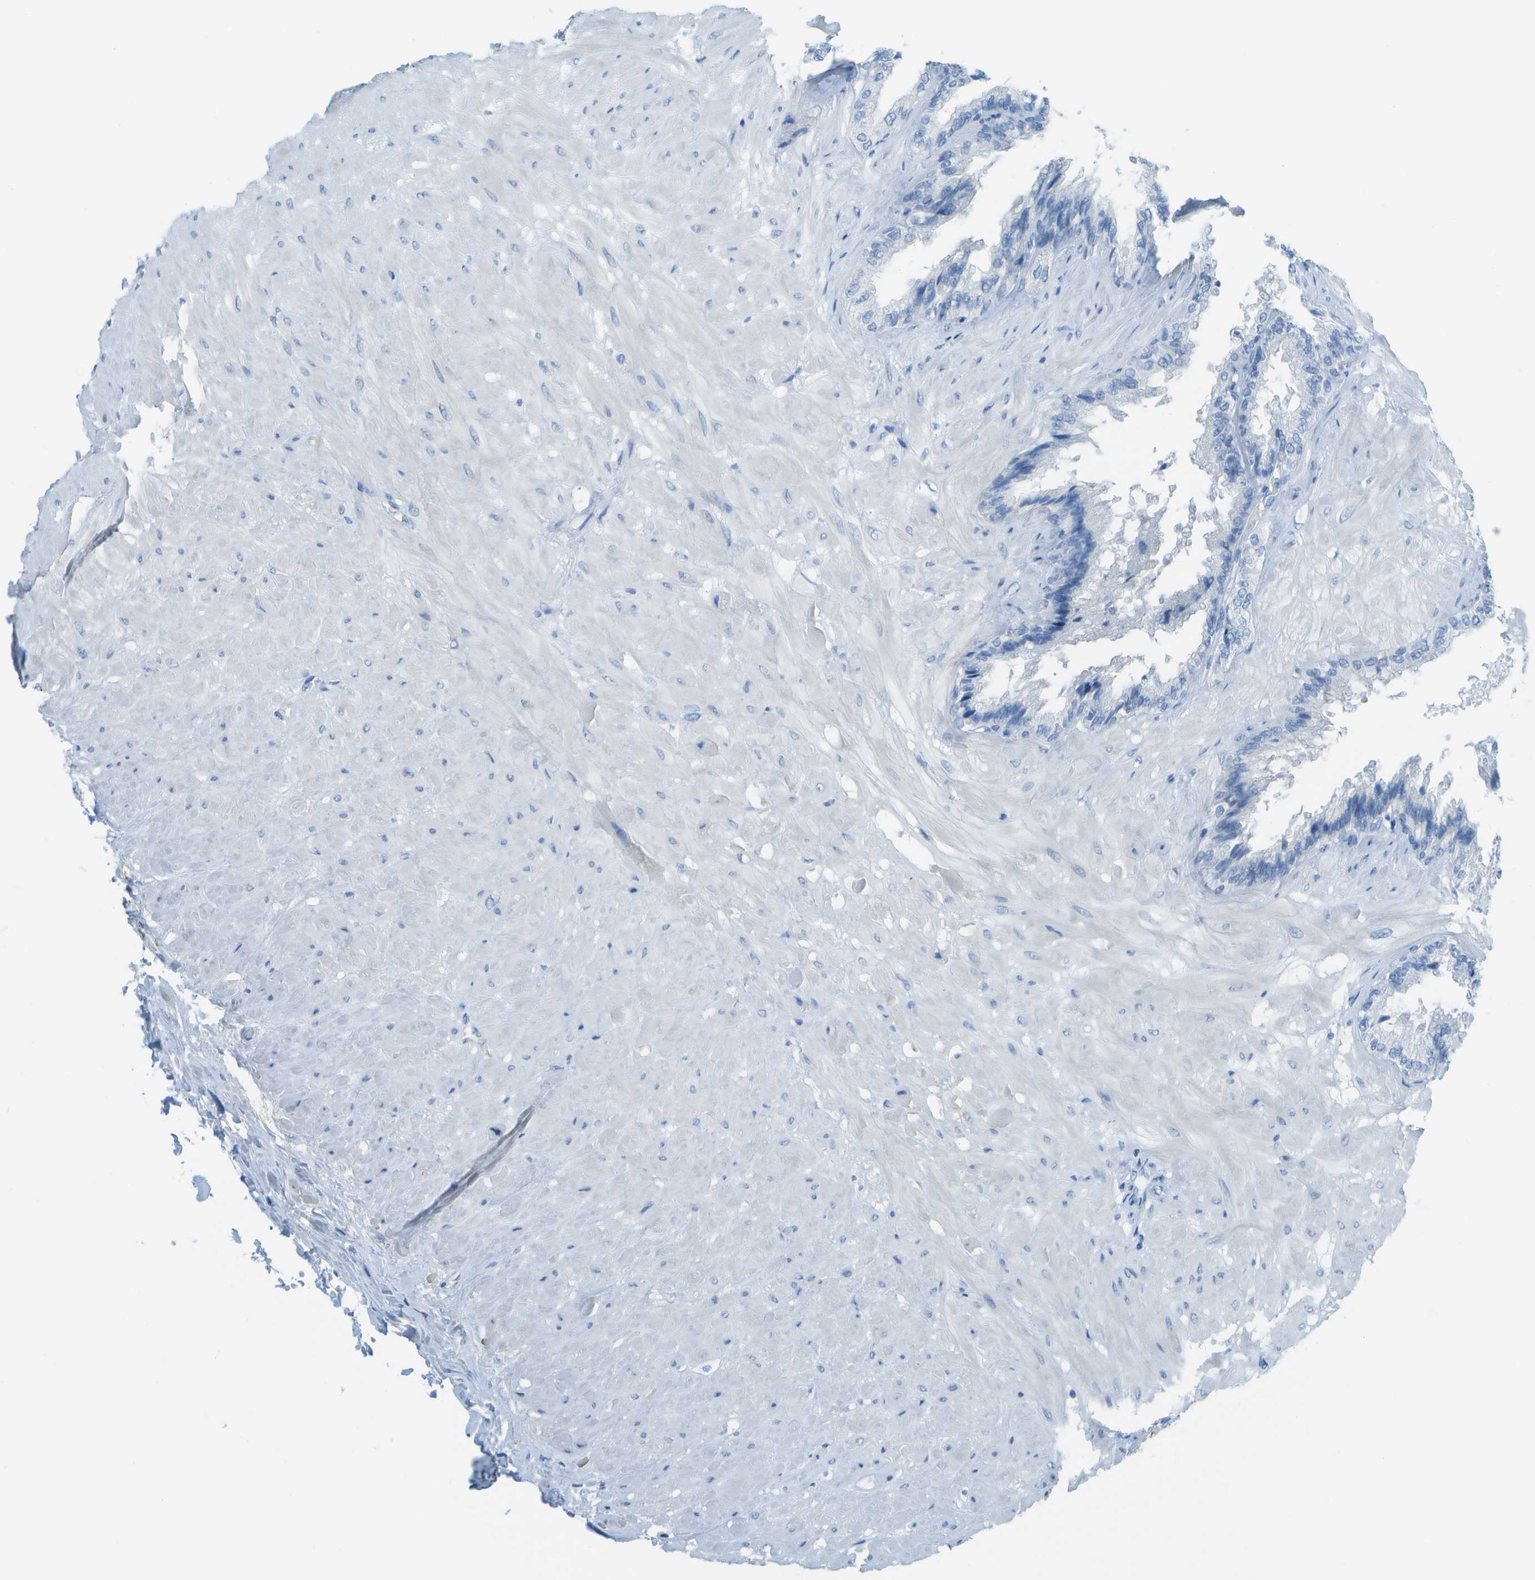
{"staining": {"intensity": "negative", "quantity": "none", "location": "none"}, "tissue": "seminal vesicle", "cell_type": "Glandular cells", "image_type": "normal", "snomed": [{"axis": "morphology", "description": "Normal tissue, NOS"}, {"axis": "topography", "description": "Seminal veicle"}], "caption": "This photomicrograph is of unremarkable seminal vesicle stained with immunohistochemistry (IHC) to label a protein in brown with the nuclei are counter-stained blue. There is no positivity in glandular cells. The staining is performed using DAB (3,3'-diaminobenzidine) brown chromogen with nuclei counter-stained in using hematoxylin.", "gene": "C1S", "patient": {"sex": "male", "age": 46}}